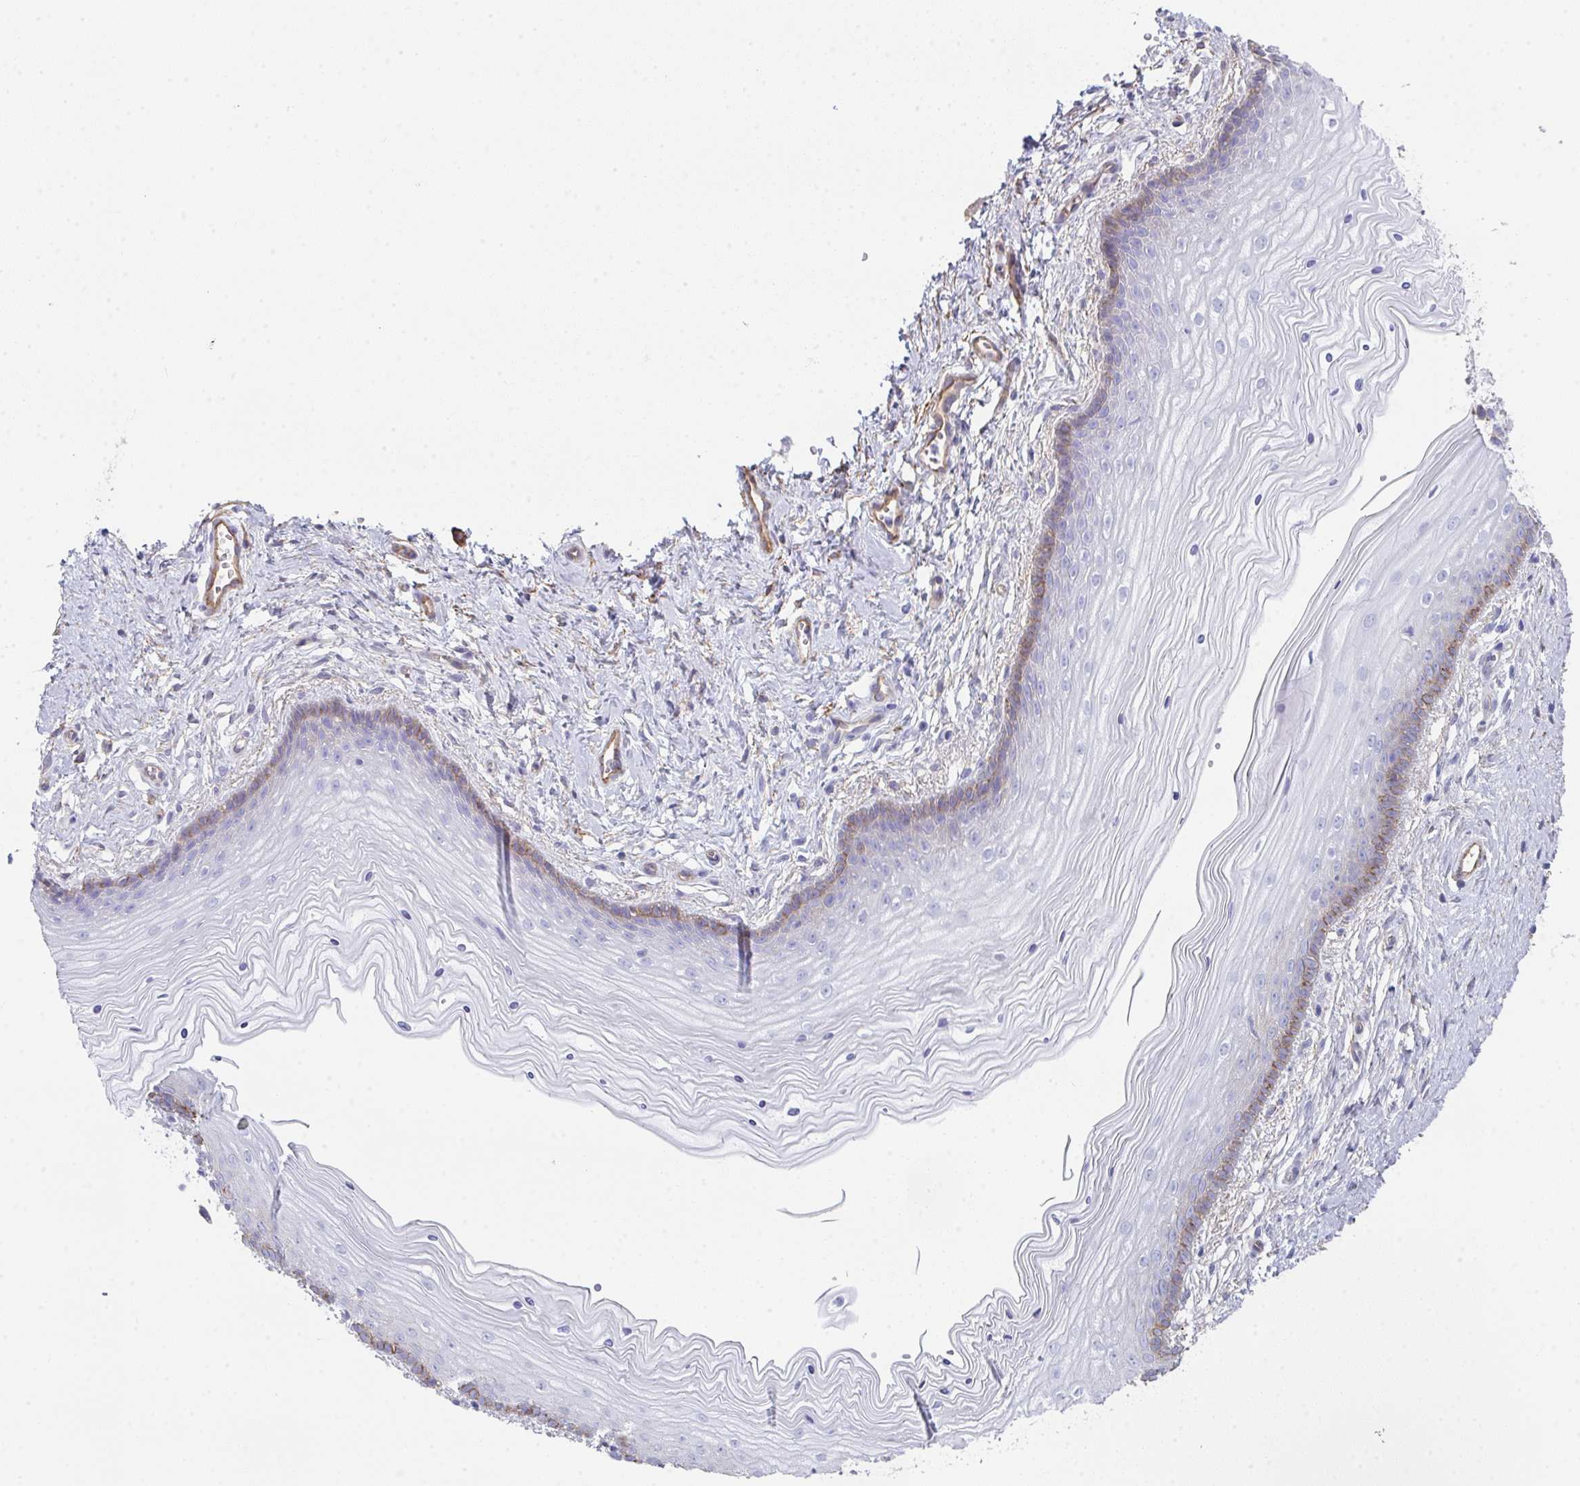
{"staining": {"intensity": "weak", "quantity": "<25%", "location": "cytoplasmic/membranous"}, "tissue": "vagina", "cell_type": "Squamous epithelial cells", "image_type": "normal", "snomed": [{"axis": "morphology", "description": "Normal tissue, NOS"}, {"axis": "topography", "description": "Vagina"}], "caption": "The micrograph shows no staining of squamous epithelial cells in benign vagina.", "gene": "DBN1", "patient": {"sex": "female", "age": 38}}